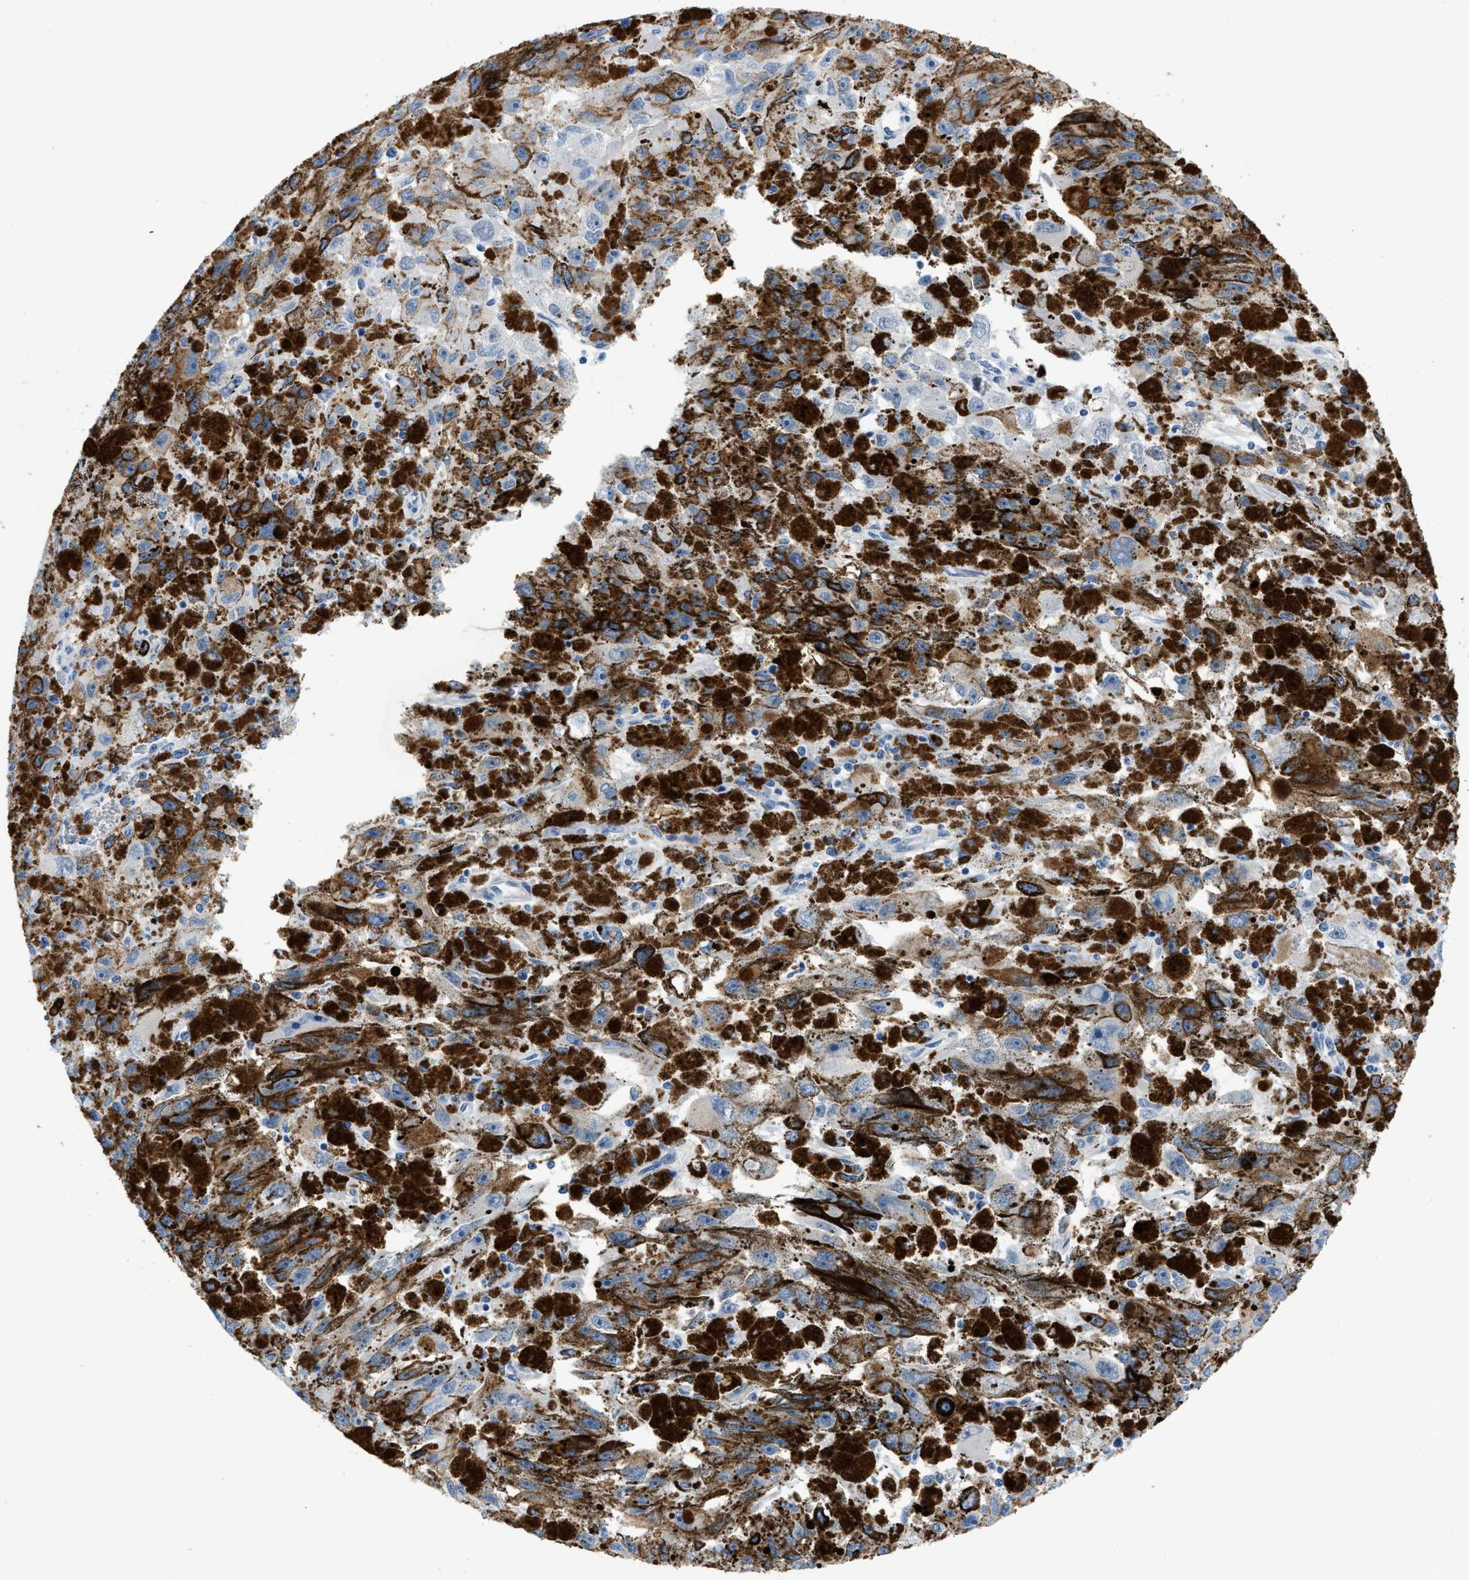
{"staining": {"intensity": "negative", "quantity": "none", "location": "none"}, "tissue": "melanoma", "cell_type": "Tumor cells", "image_type": "cancer", "snomed": [{"axis": "morphology", "description": "Malignant melanoma, NOS"}, {"axis": "topography", "description": "Skin"}], "caption": "IHC histopathology image of human melanoma stained for a protein (brown), which demonstrates no positivity in tumor cells.", "gene": "FDCSP", "patient": {"sex": "female", "age": 104}}